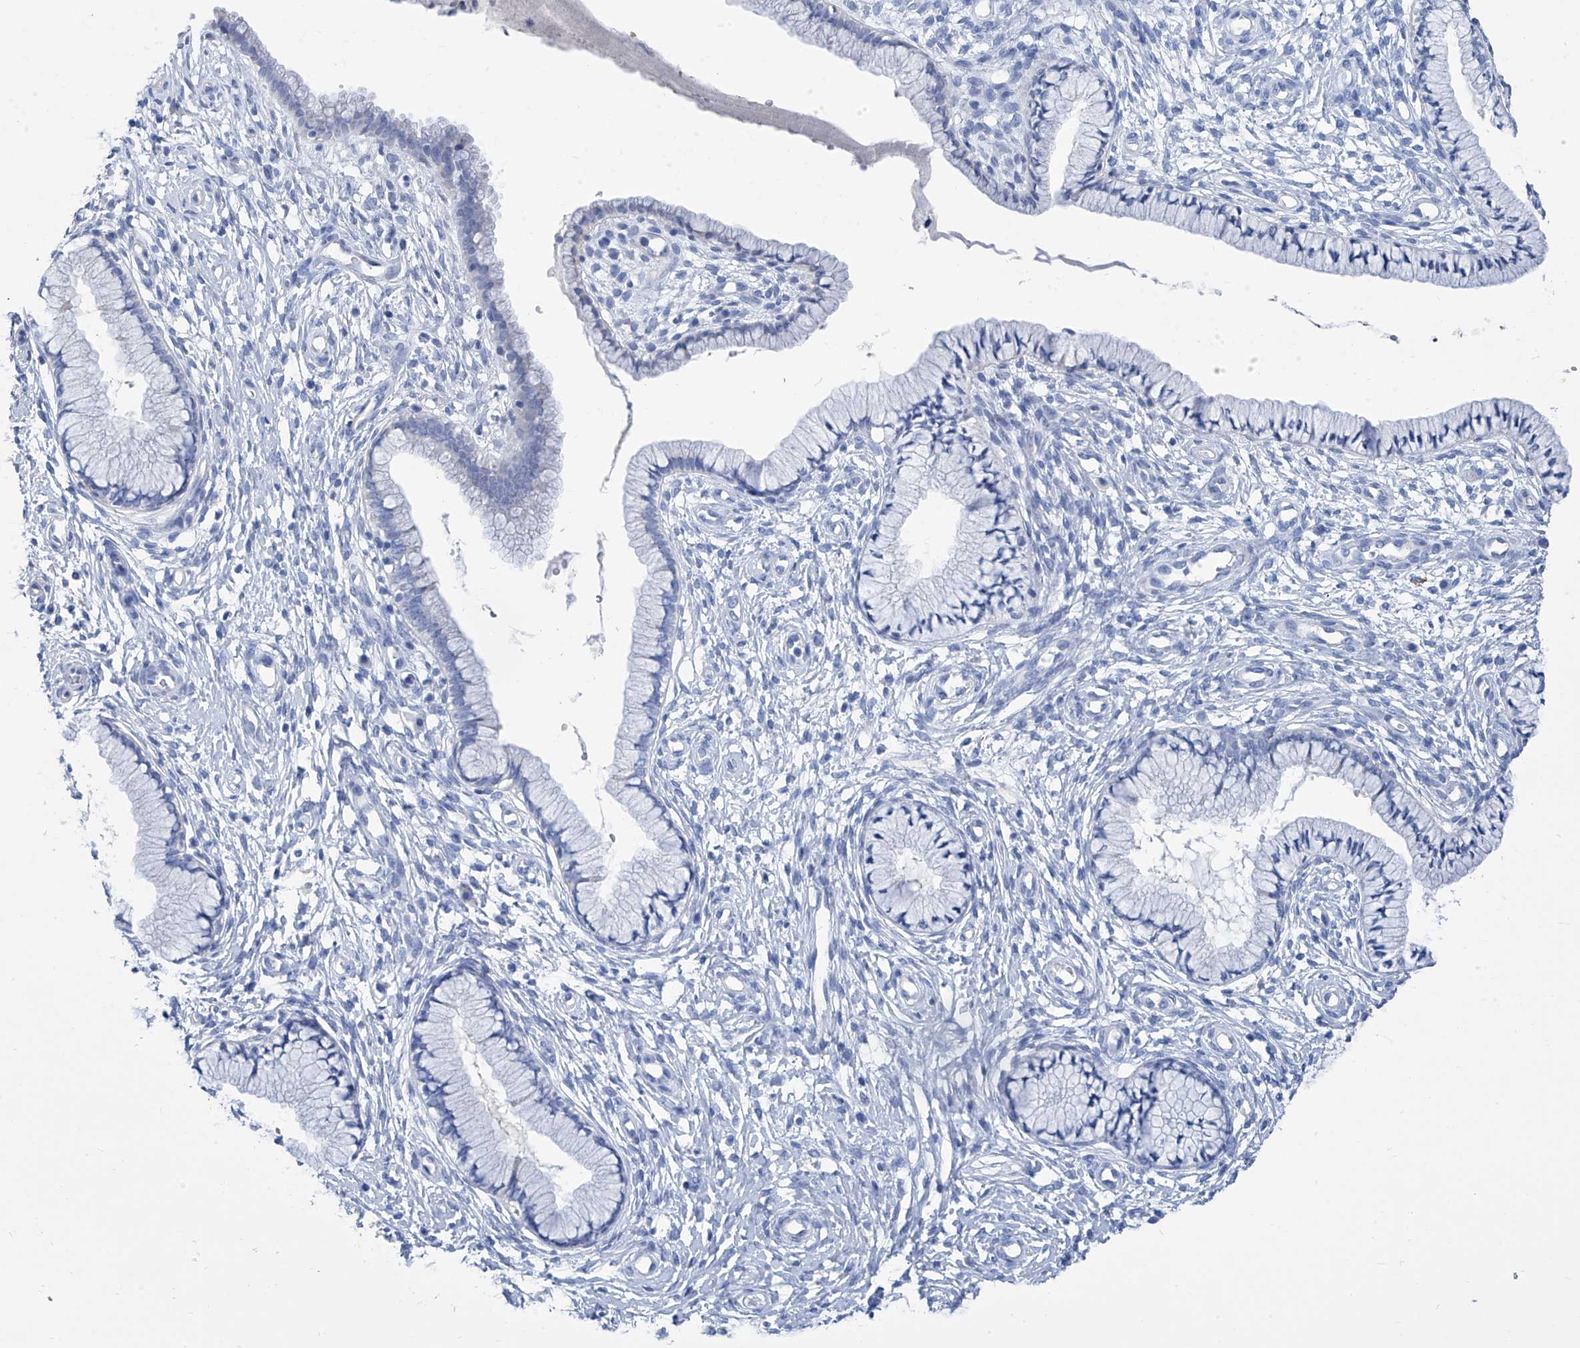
{"staining": {"intensity": "negative", "quantity": "none", "location": "none"}, "tissue": "cervix", "cell_type": "Glandular cells", "image_type": "normal", "snomed": [{"axis": "morphology", "description": "Normal tissue, NOS"}, {"axis": "topography", "description": "Cervix"}], "caption": "Immunohistochemical staining of unremarkable cervix shows no significant expression in glandular cells. (DAB (3,3'-diaminobenzidine) immunohistochemistry, high magnification).", "gene": "SMS", "patient": {"sex": "female", "age": 36}}